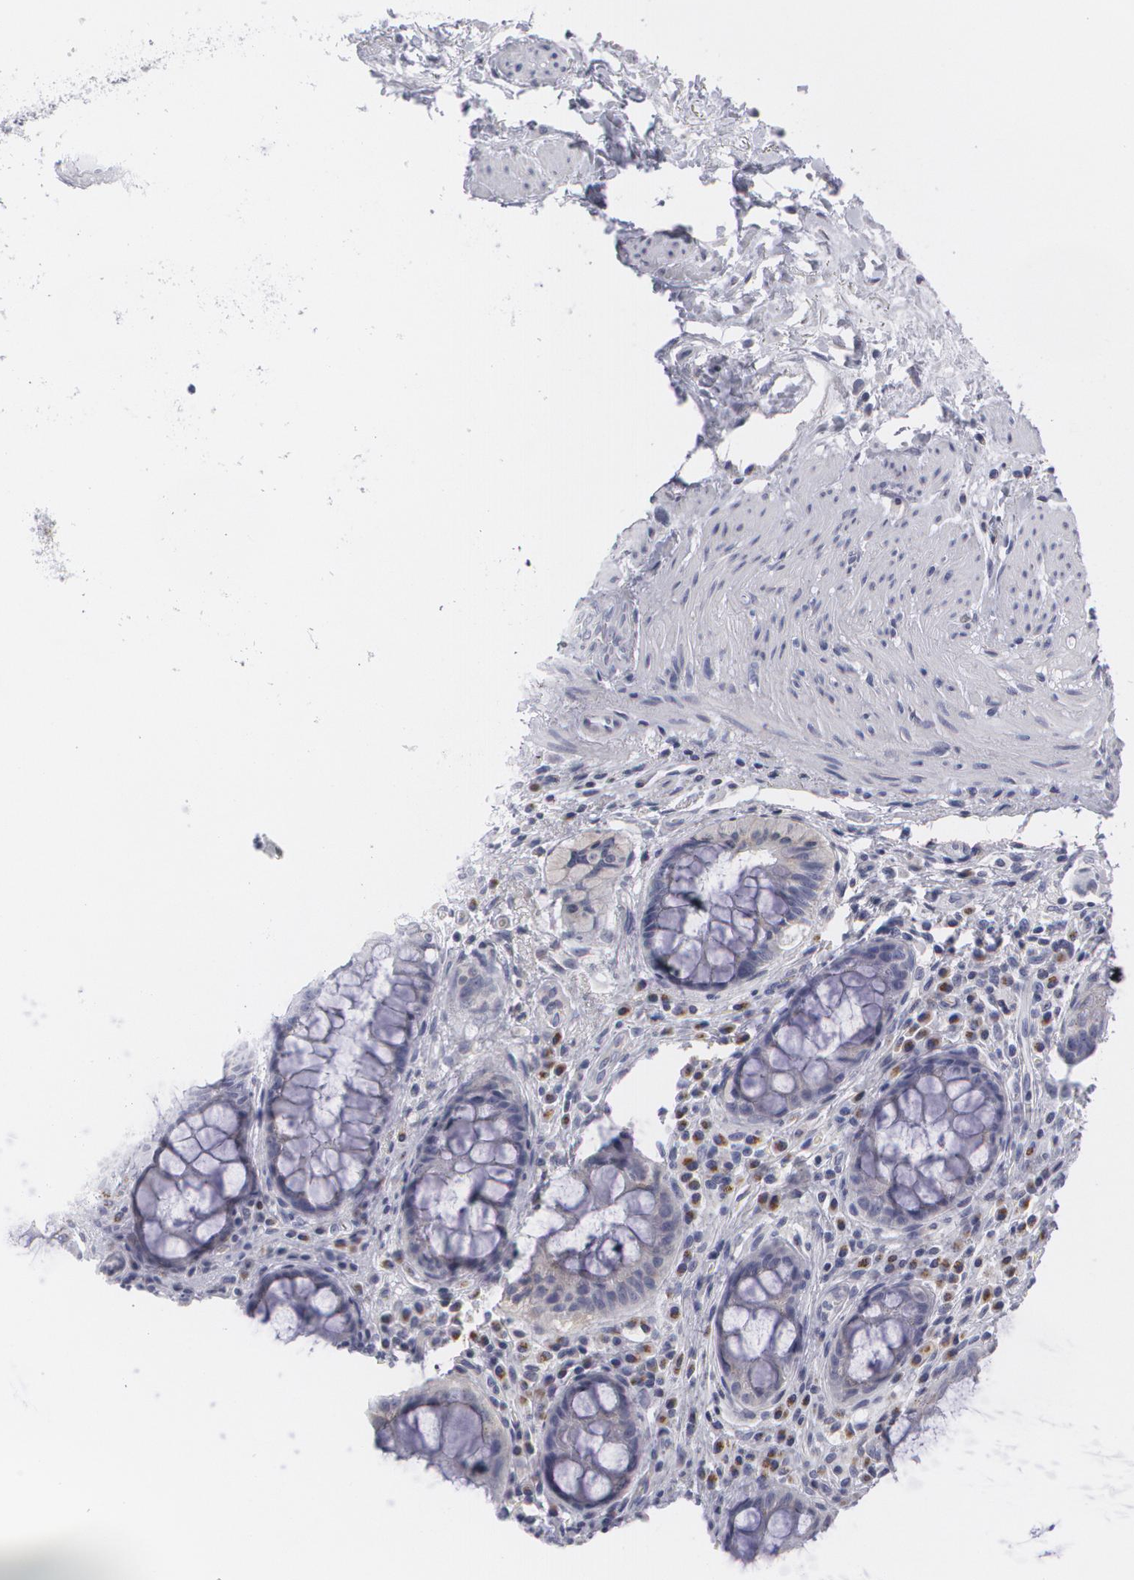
{"staining": {"intensity": "negative", "quantity": "none", "location": "none"}, "tissue": "rectum", "cell_type": "Glandular cells", "image_type": "normal", "snomed": [{"axis": "morphology", "description": "Normal tissue, NOS"}, {"axis": "topography", "description": "Rectum"}], "caption": "Immunohistochemistry (IHC) image of unremarkable human rectum stained for a protein (brown), which demonstrates no expression in glandular cells.", "gene": "MBNL3", "patient": {"sex": "female", "age": 75}}